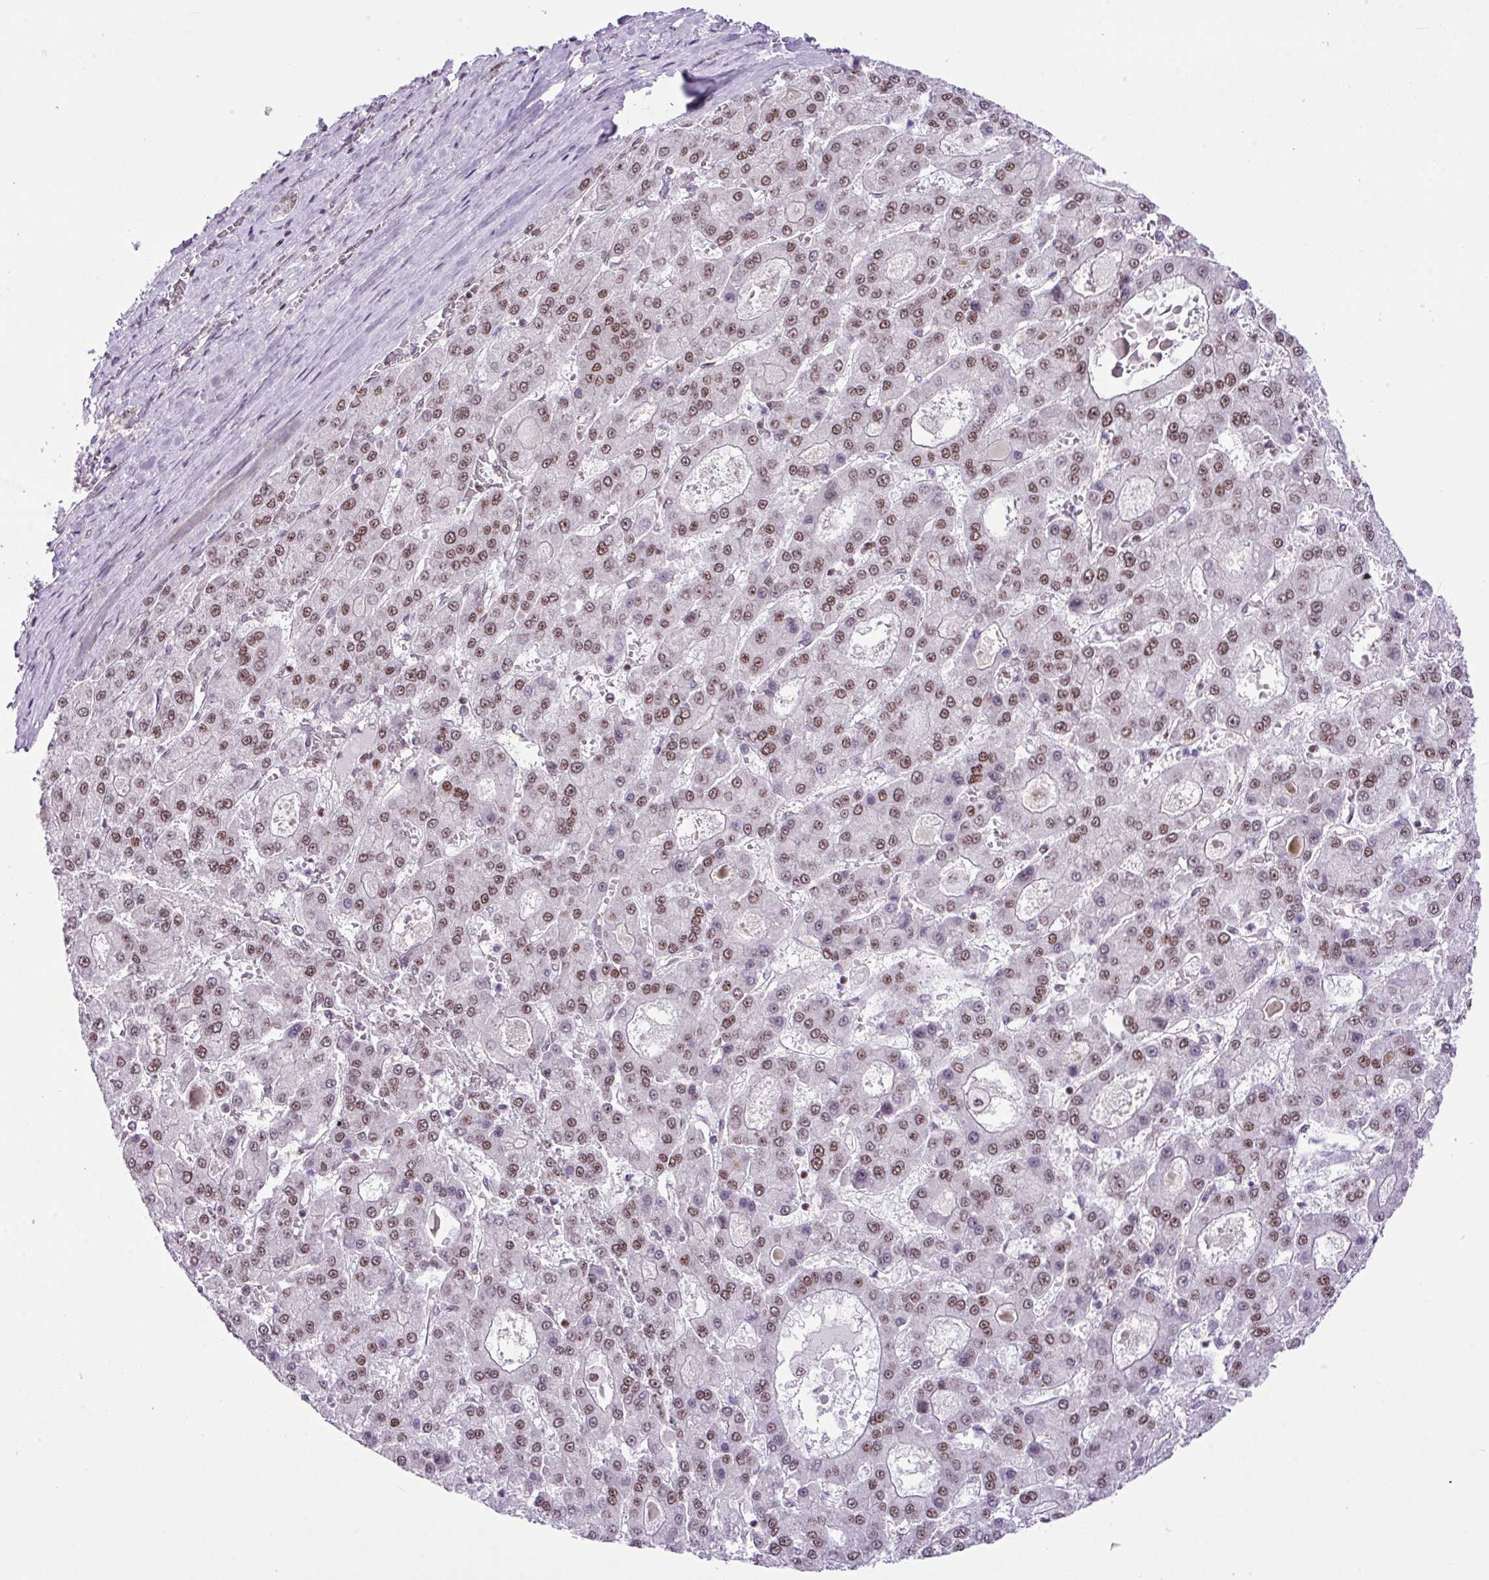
{"staining": {"intensity": "moderate", "quantity": "25%-75%", "location": "nuclear"}, "tissue": "liver cancer", "cell_type": "Tumor cells", "image_type": "cancer", "snomed": [{"axis": "morphology", "description": "Carcinoma, Hepatocellular, NOS"}, {"axis": "topography", "description": "Liver"}], "caption": "Human liver cancer (hepatocellular carcinoma) stained with a protein marker demonstrates moderate staining in tumor cells.", "gene": "CCDC137", "patient": {"sex": "male", "age": 70}}